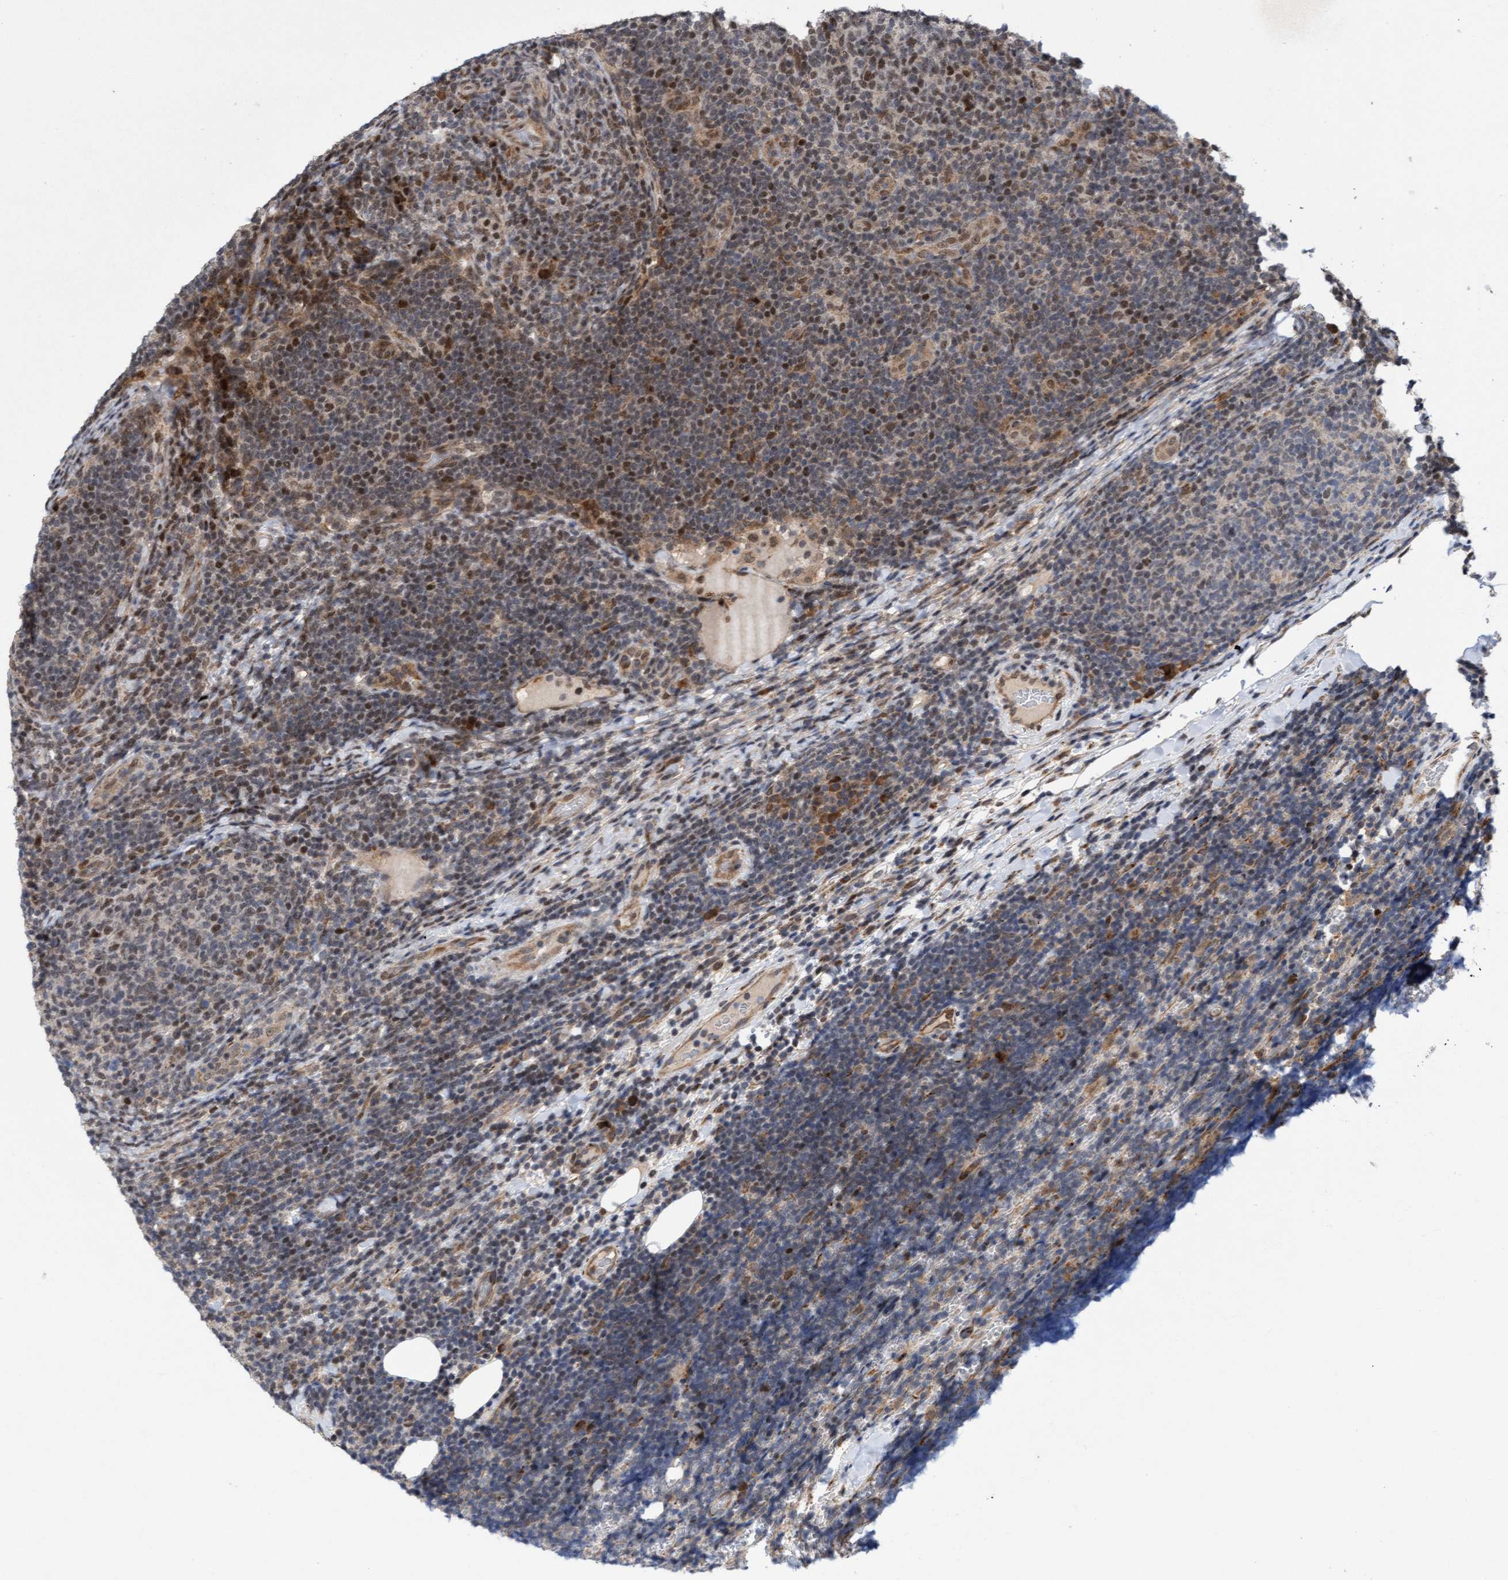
{"staining": {"intensity": "weak", "quantity": "25%-75%", "location": "cytoplasmic/membranous,nuclear"}, "tissue": "lymphoma", "cell_type": "Tumor cells", "image_type": "cancer", "snomed": [{"axis": "morphology", "description": "Malignant lymphoma, non-Hodgkin's type, Low grade"}, {"axis": "topography", "description": "Lymph node"}], "caption": "Immunohistochemistry (IHC) photomicrograph of neoplastic tissue: lymphoma stained using immunohistochemistry displays low levels of weak protein expression localized specifically in the cytoplasmic/membranous and nuclear of tumor cells, appearing as a cytoplasmic/membranous and nuclear brown color.", "gene": "TANC2", "patient": {"sex": "male", "age": 66}}